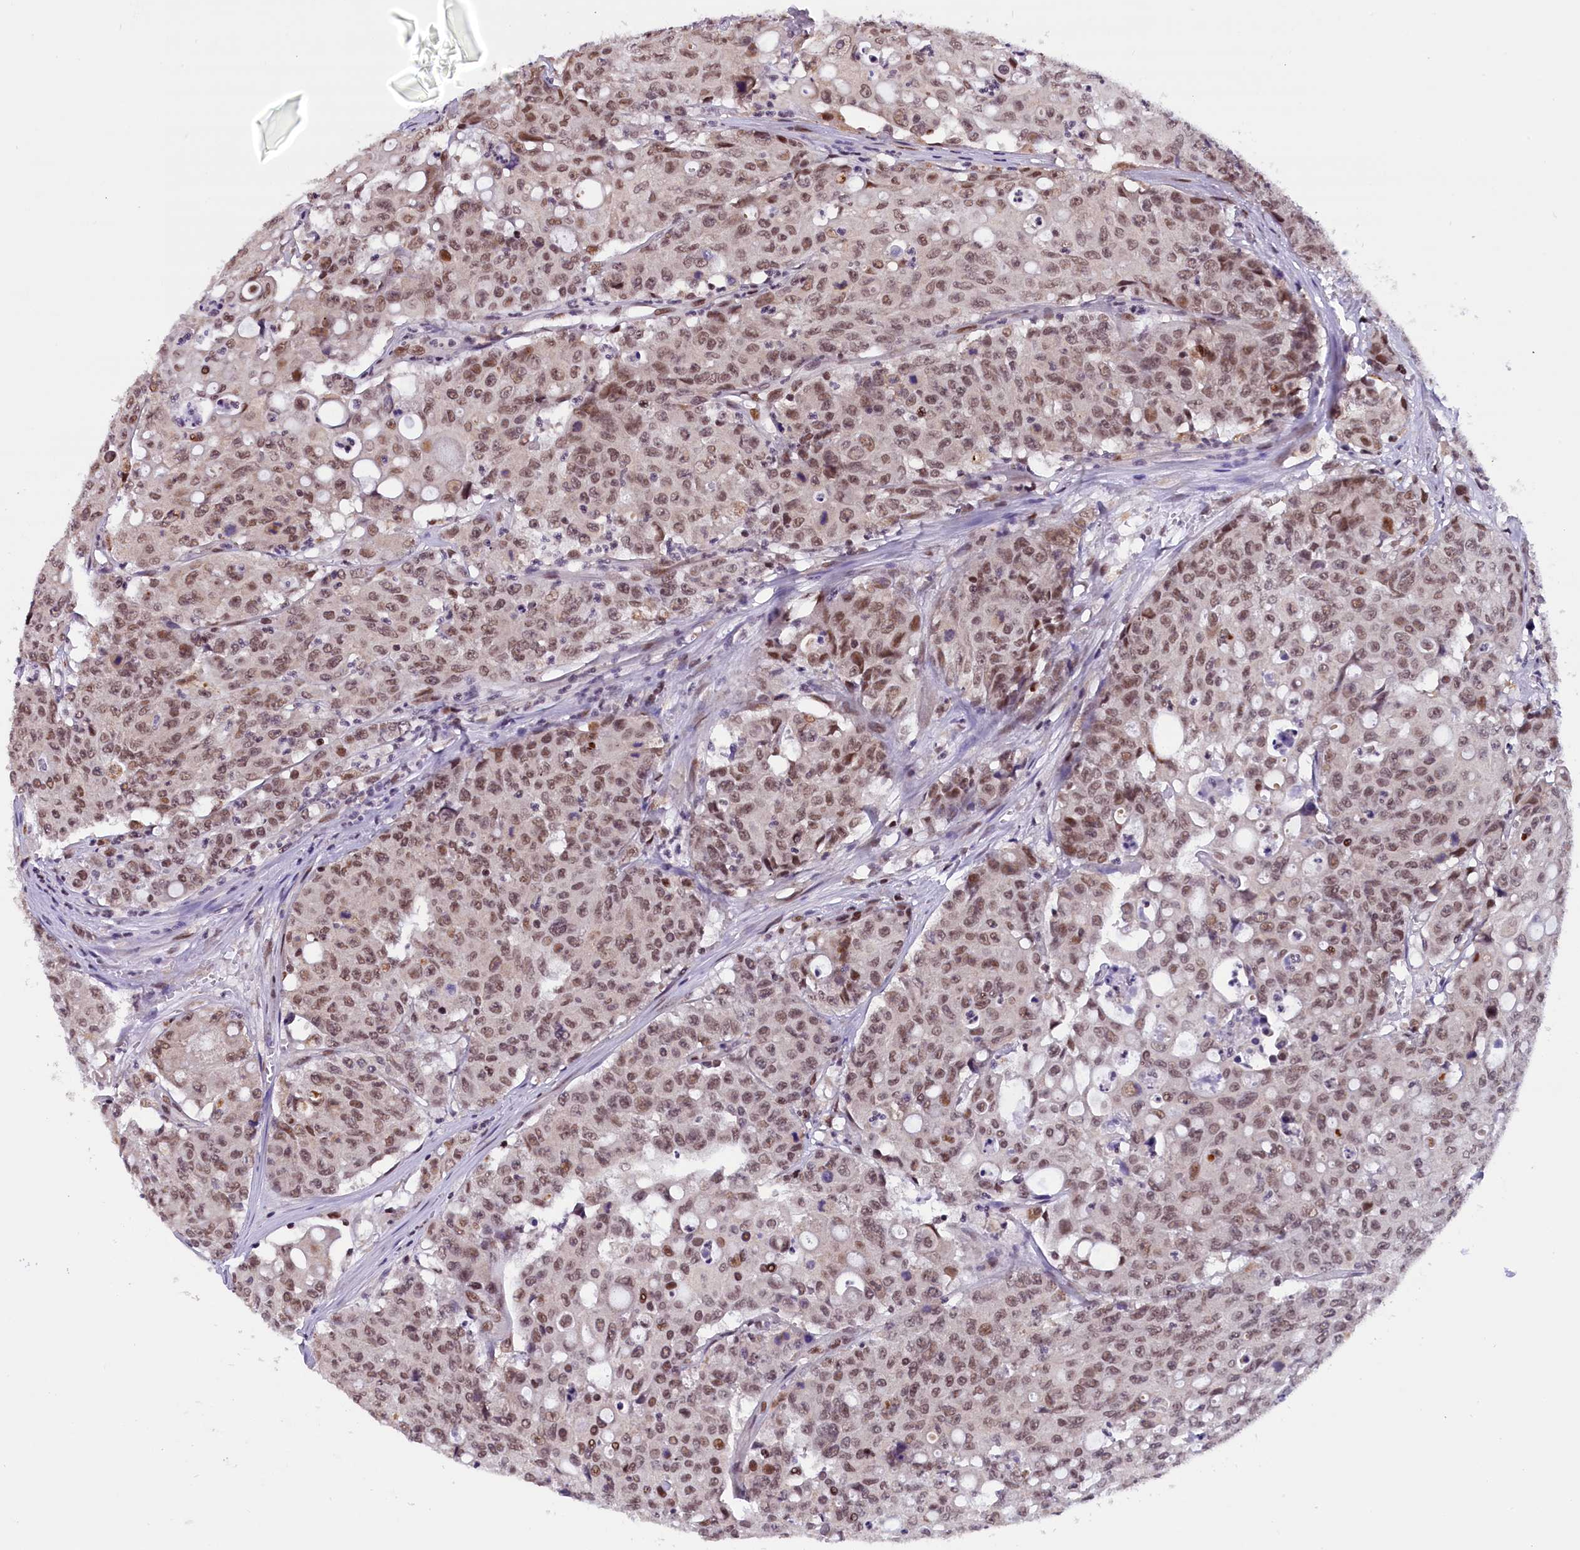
{"staining": {"intensity": "moderate", "quantity": ">75%", "location": "nuclear"}, "tissue": "colorectal cancer", "cell_type": "Tumor cells", "image_type": "cancer", "snomed": [{"axis": "morphology", "description": "Adenocarcinoma, NOS"}, {"axis": "topography", "description": "Colon"}], "caption": "The immunohistochemical stain labels moderate nuclear expression in tumor cells of colorectal adenocarcinoma tissue. Using DAB (3,3'-diaminobenzidine) (brown) and hematoxylin (blue) stains, captured at high magnification using brightfield microscopy.", "gene": "CDYL2", "patient": {"sex": "male", "age": 51}}